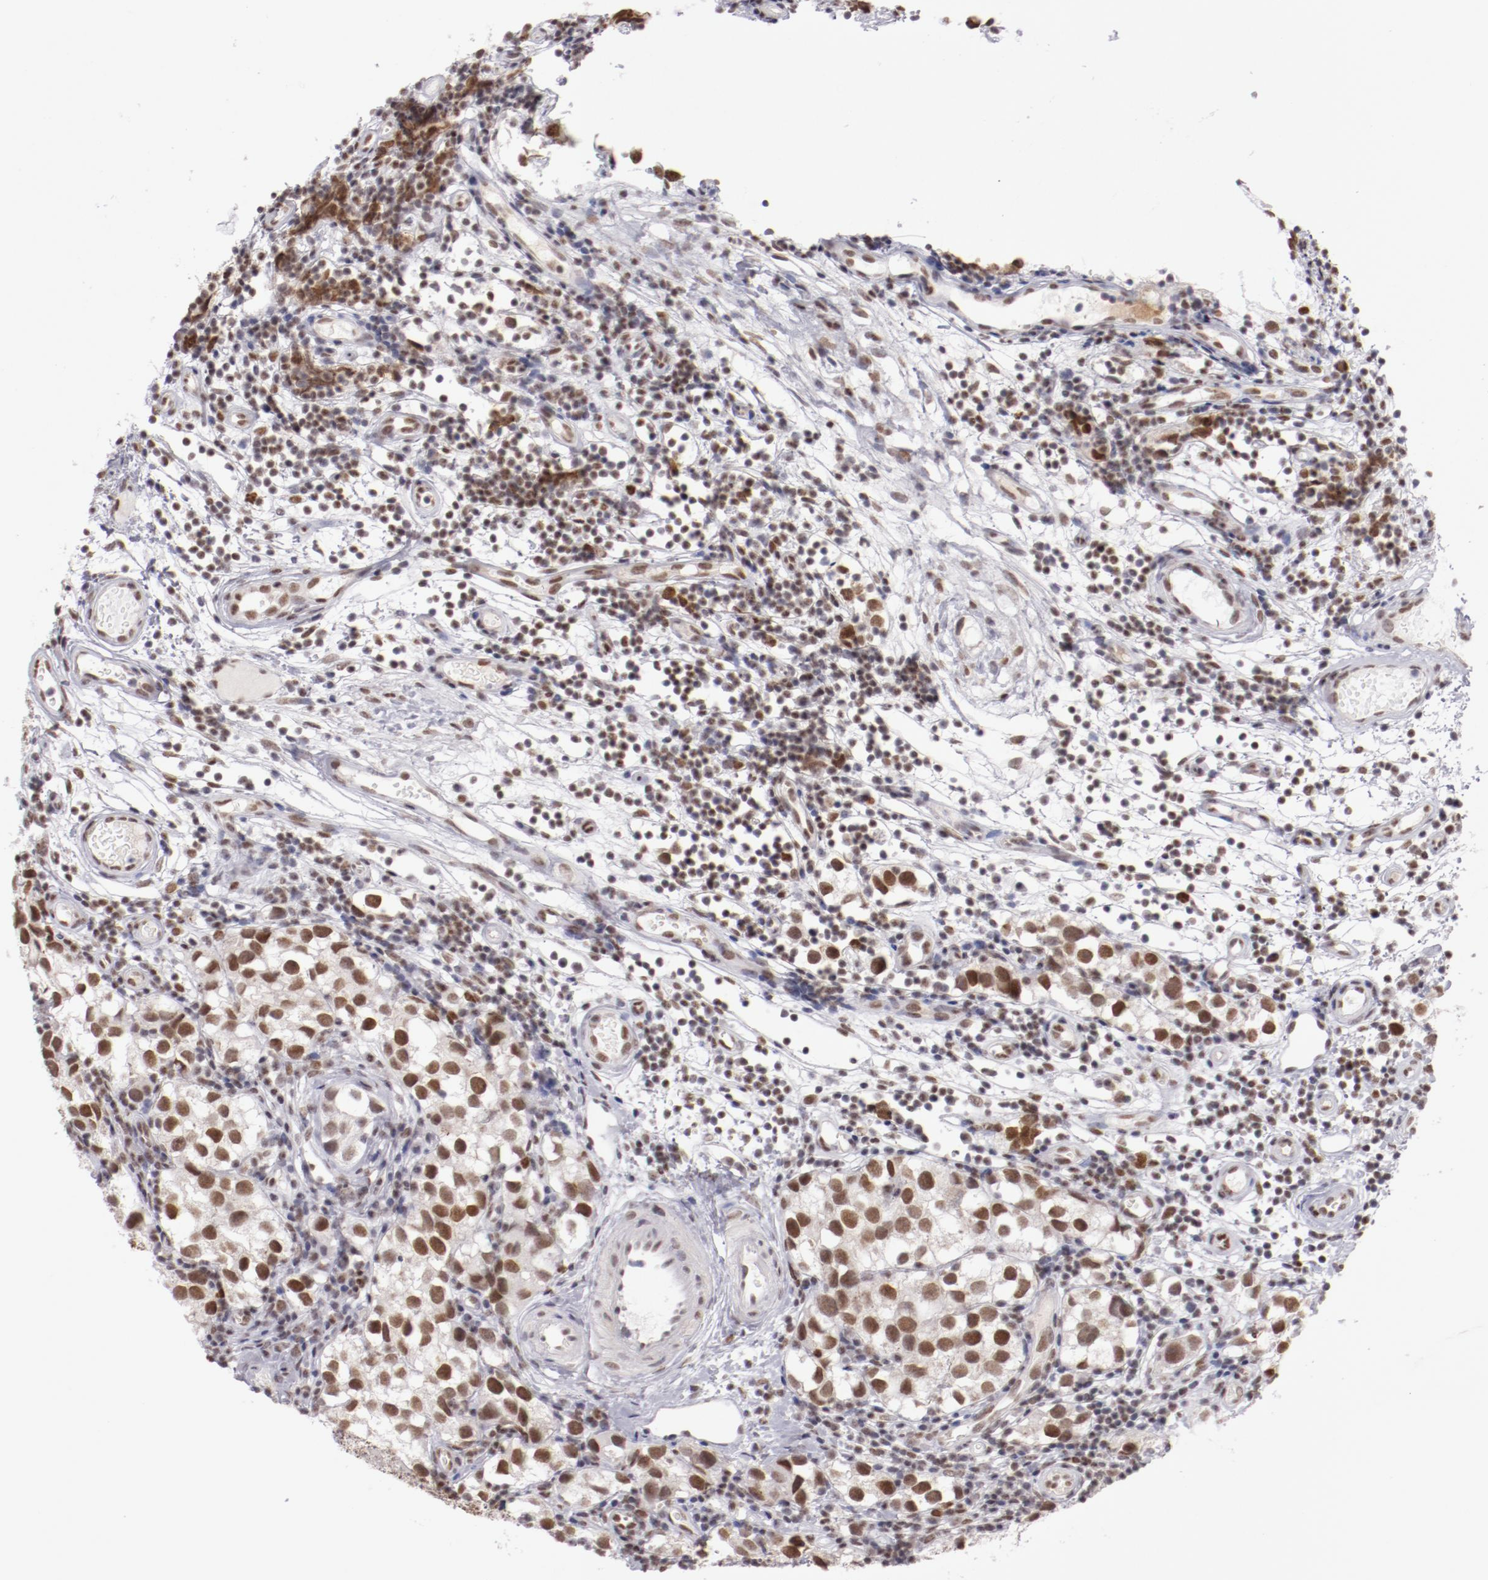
{"staining": {"intensity": "strong", "quantity": ">75%", "location": "nuclear"}, "tissue": "testis cancer", "cell_type": "Tumor cells", "image_type": "cancer", "snomed": [{"axis": "morphology", "description": "Seminoma, NOS"}, {"axis": "topography", "description": "Testis"}], "caption": "Protein staining of testis cancer tissue displays strong nuclear expression in approximately >75% of tumor cells.", "gene": "TFAP4", "patient": {"sex": "male", "age": 39}}